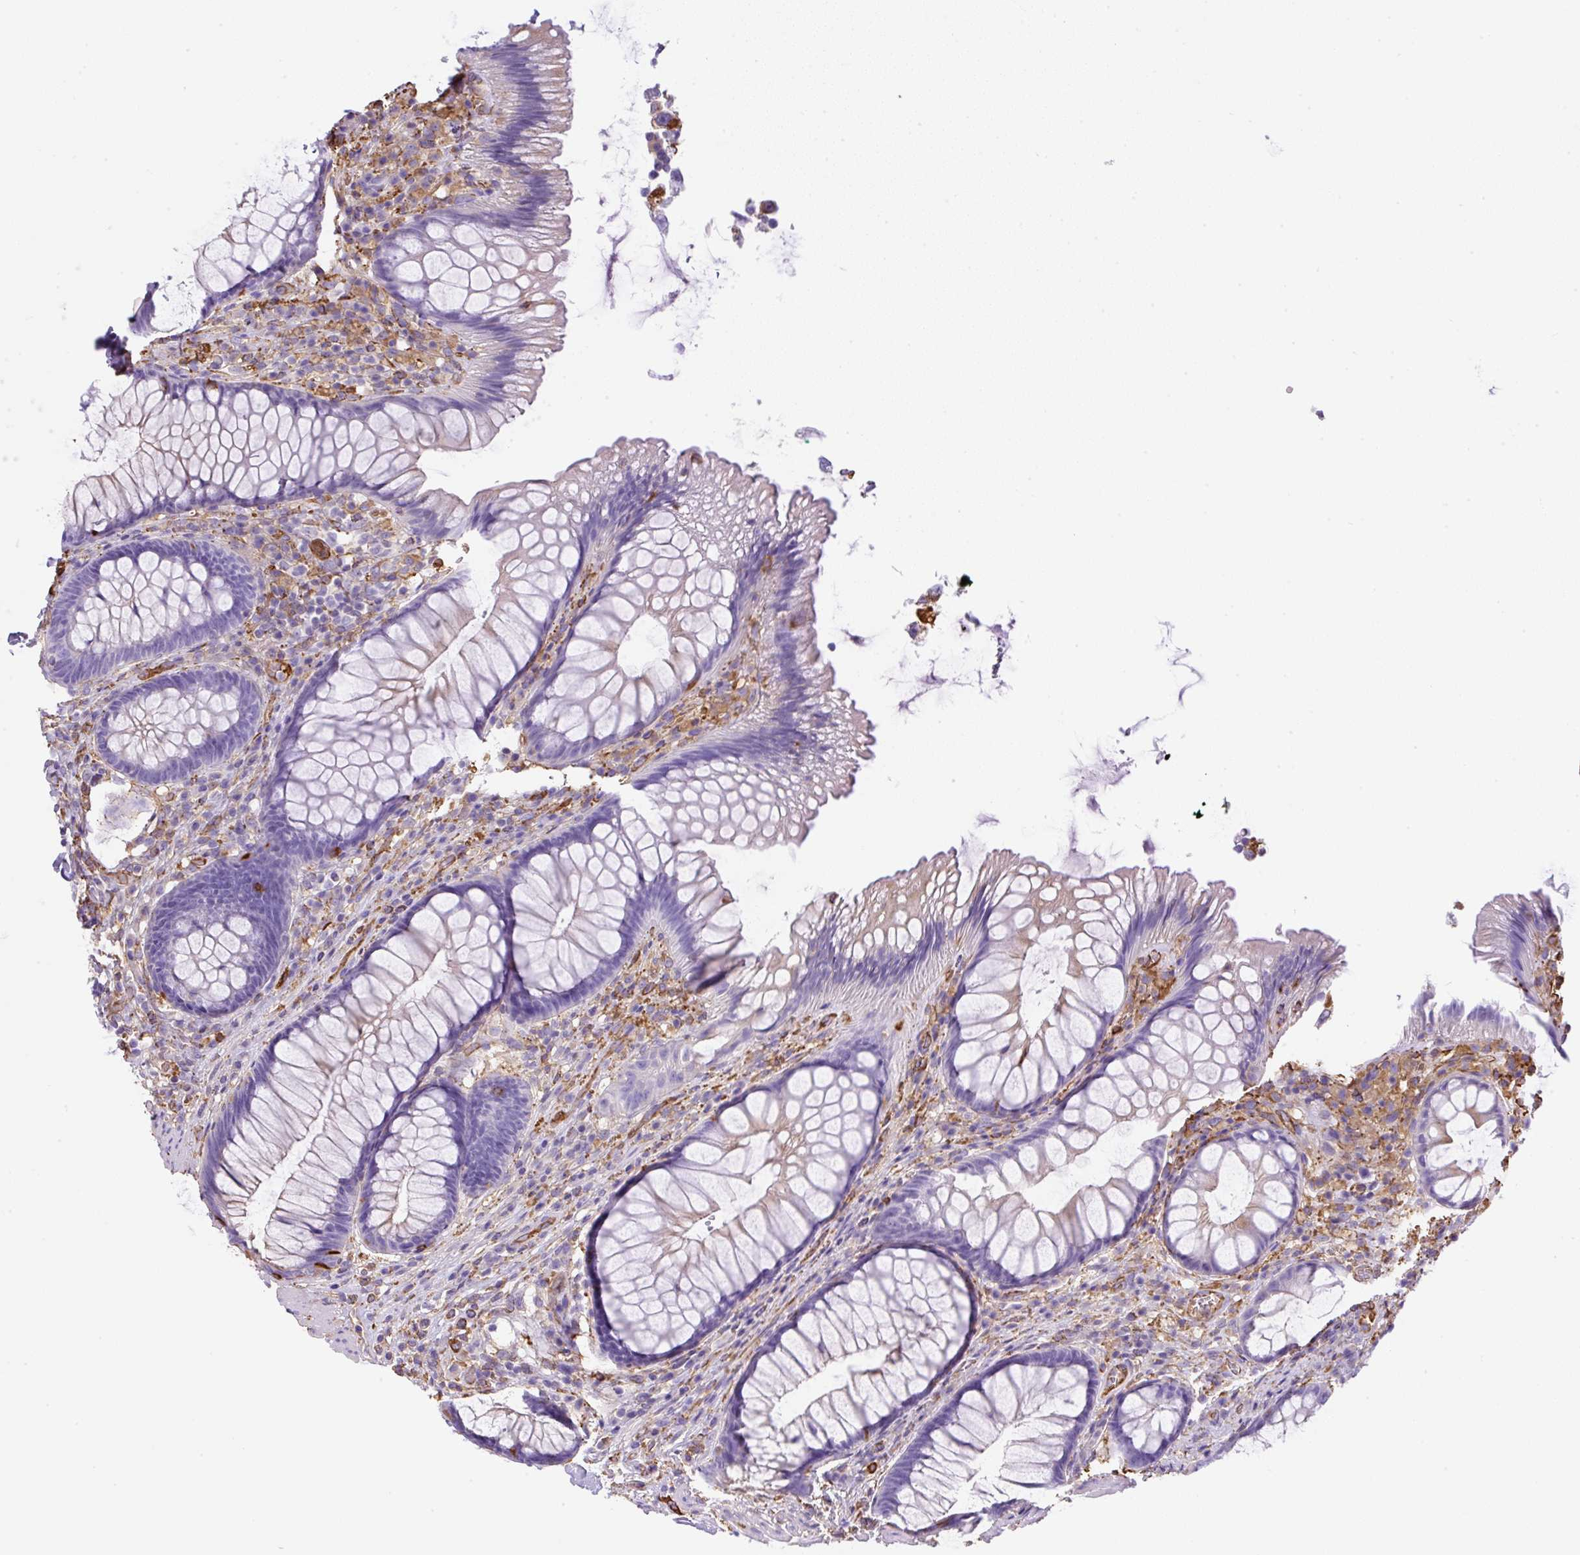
{"staining": {"intensity": "negative", "quantity": "none", "location": "none"}, "tissue": "rectum", "cell_type": "Glandular cells", "image_type": "normal", "snomed": [{"axis": "morphology", "description": "Normal tissue, NOS"}, {"axis": "topography", "description": "Rectum"}], "caption": "IHC image of unremarkable rectum: human rectum stained with DAB reveals no significant protein positivity in glandular cells.", "gene": "MAGEB5", "patient": {"sex": "male", "age": 53}}